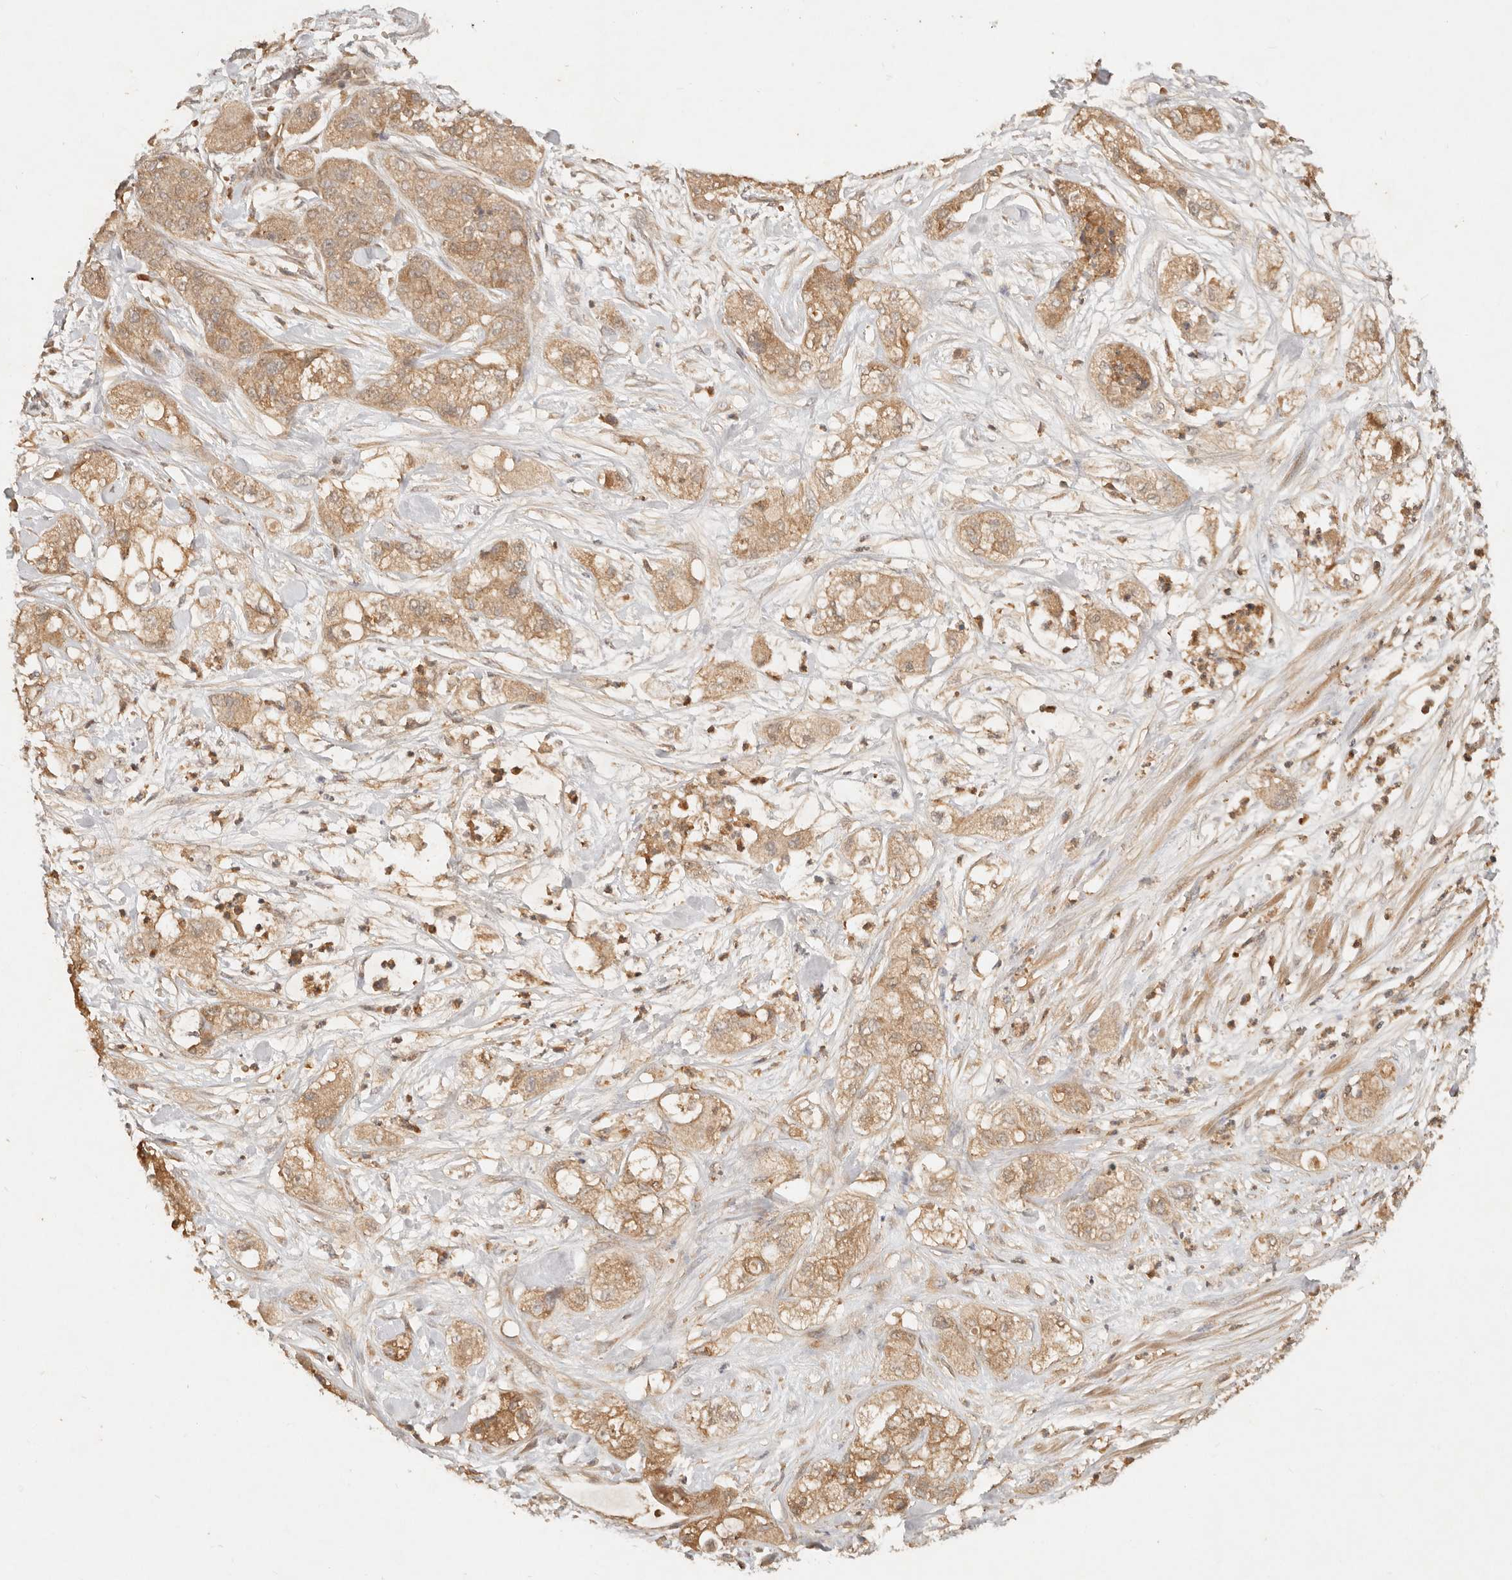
{"staining": {"intensity": "moderate", "quantity": ">75%", "location": "cytoplasmic/membranous"}, "tissue": "pancreatic cancer", "cell_type": "Tumor cells", "image_type": "cancer", "snomed": [{"axis": "morphology", "description": "Adenocarcinoma, NOS"}, {"axis": "topography", "description": "Pancreas"}], "caption": "About >75% of tumor cells in human pancreatic adenocarcinoma demonstrate moderate cytoplasmic/membranous protein positivity as visualized by brown immunohistochemical staining.", "gene": "FREM2", "patient": {"sex": "female", "age": 78}}